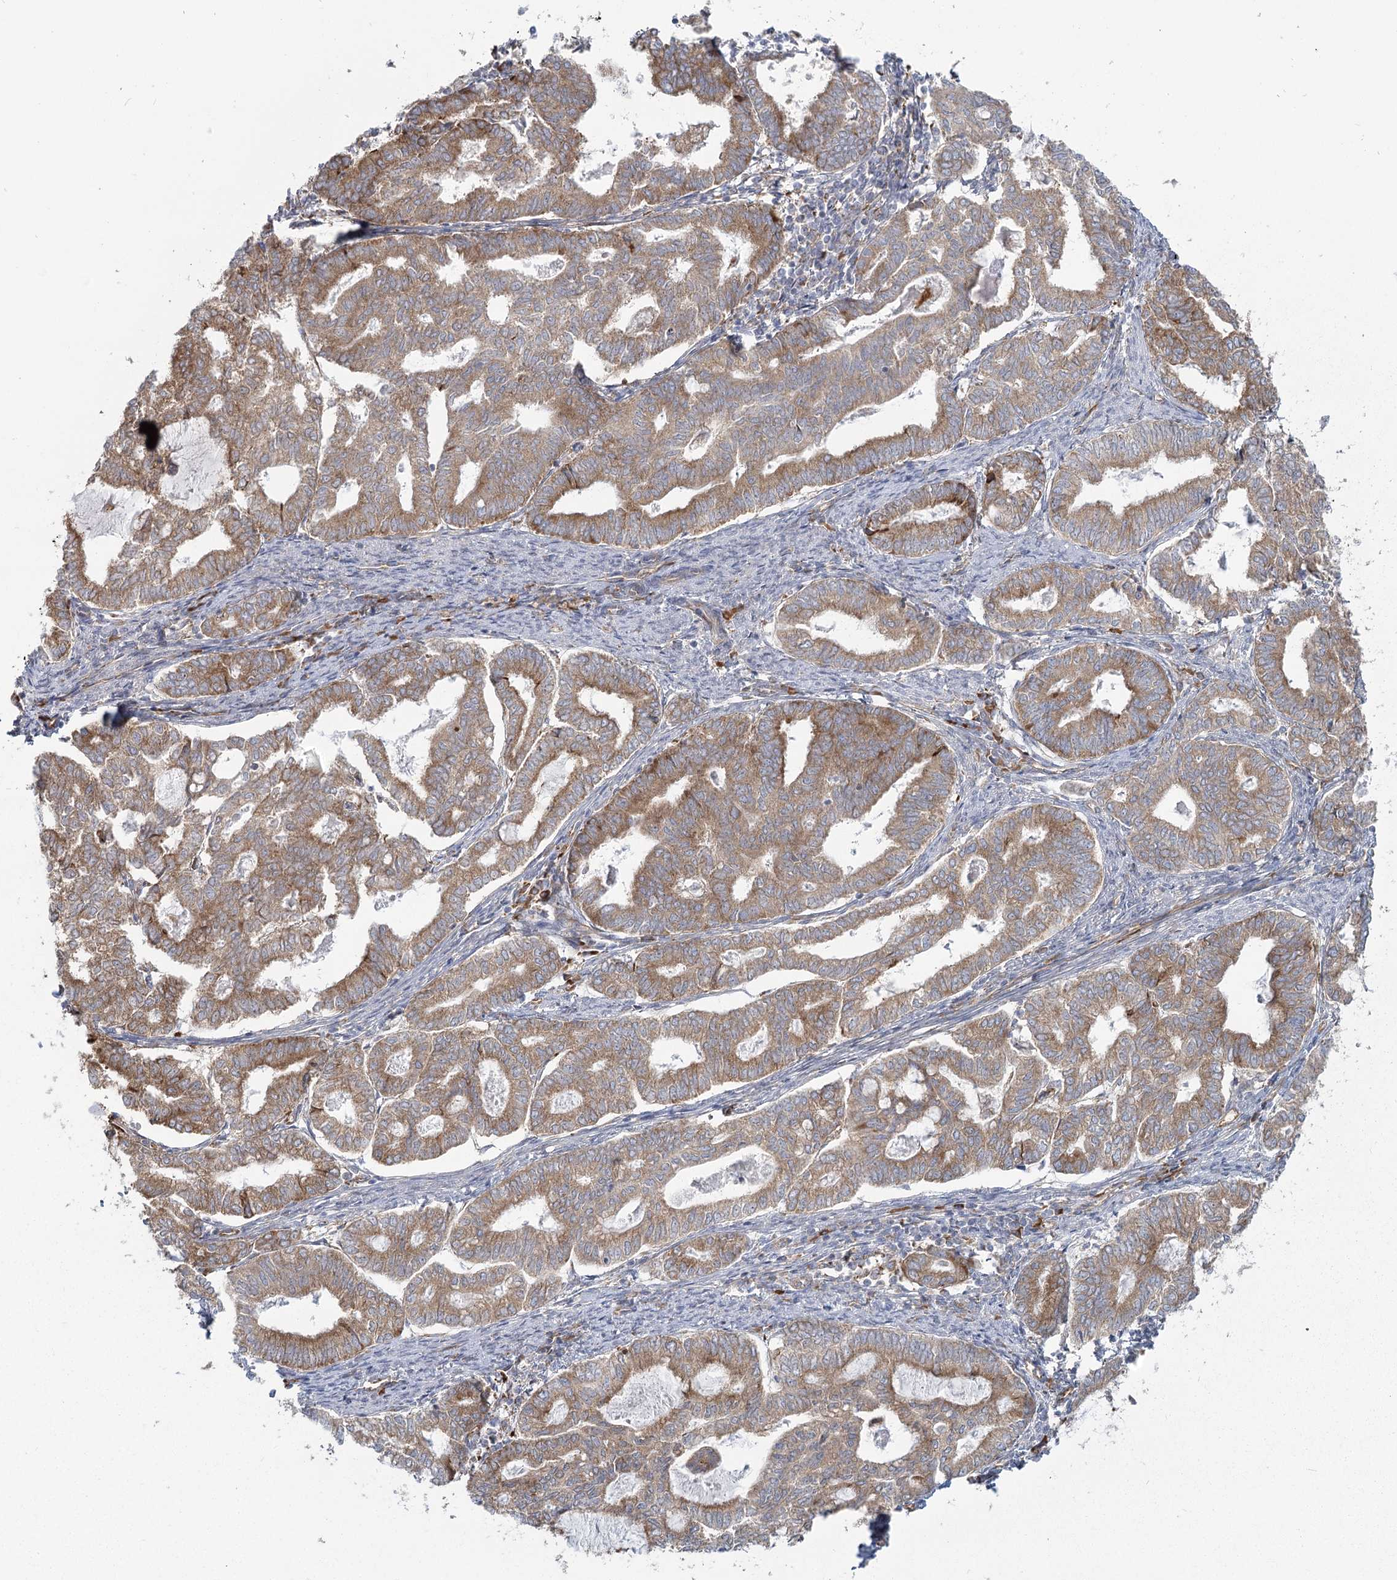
{"staining": {"intensity": "moderate", "quantity": ">75%", "location": "cytoplasmic/membranous"}, "tissue": "endometrial cancer", "cell_type": "Tumor cells", "image_type": "cancer", "snomed": [{"axis": "morphology", "description": "Adenocarcinoma, NOS"}, {"axis": "topography", "description": "Endometrium"}], "caption": "Moderate cytoplasmic/membranous expression for a protein is appreciated in approximately >75% of tumor cells of endometrial adenocarcinoma using immunohistochemistry.", "gene": "HARS2", "patient": {"sex": "female", "age": 79}}